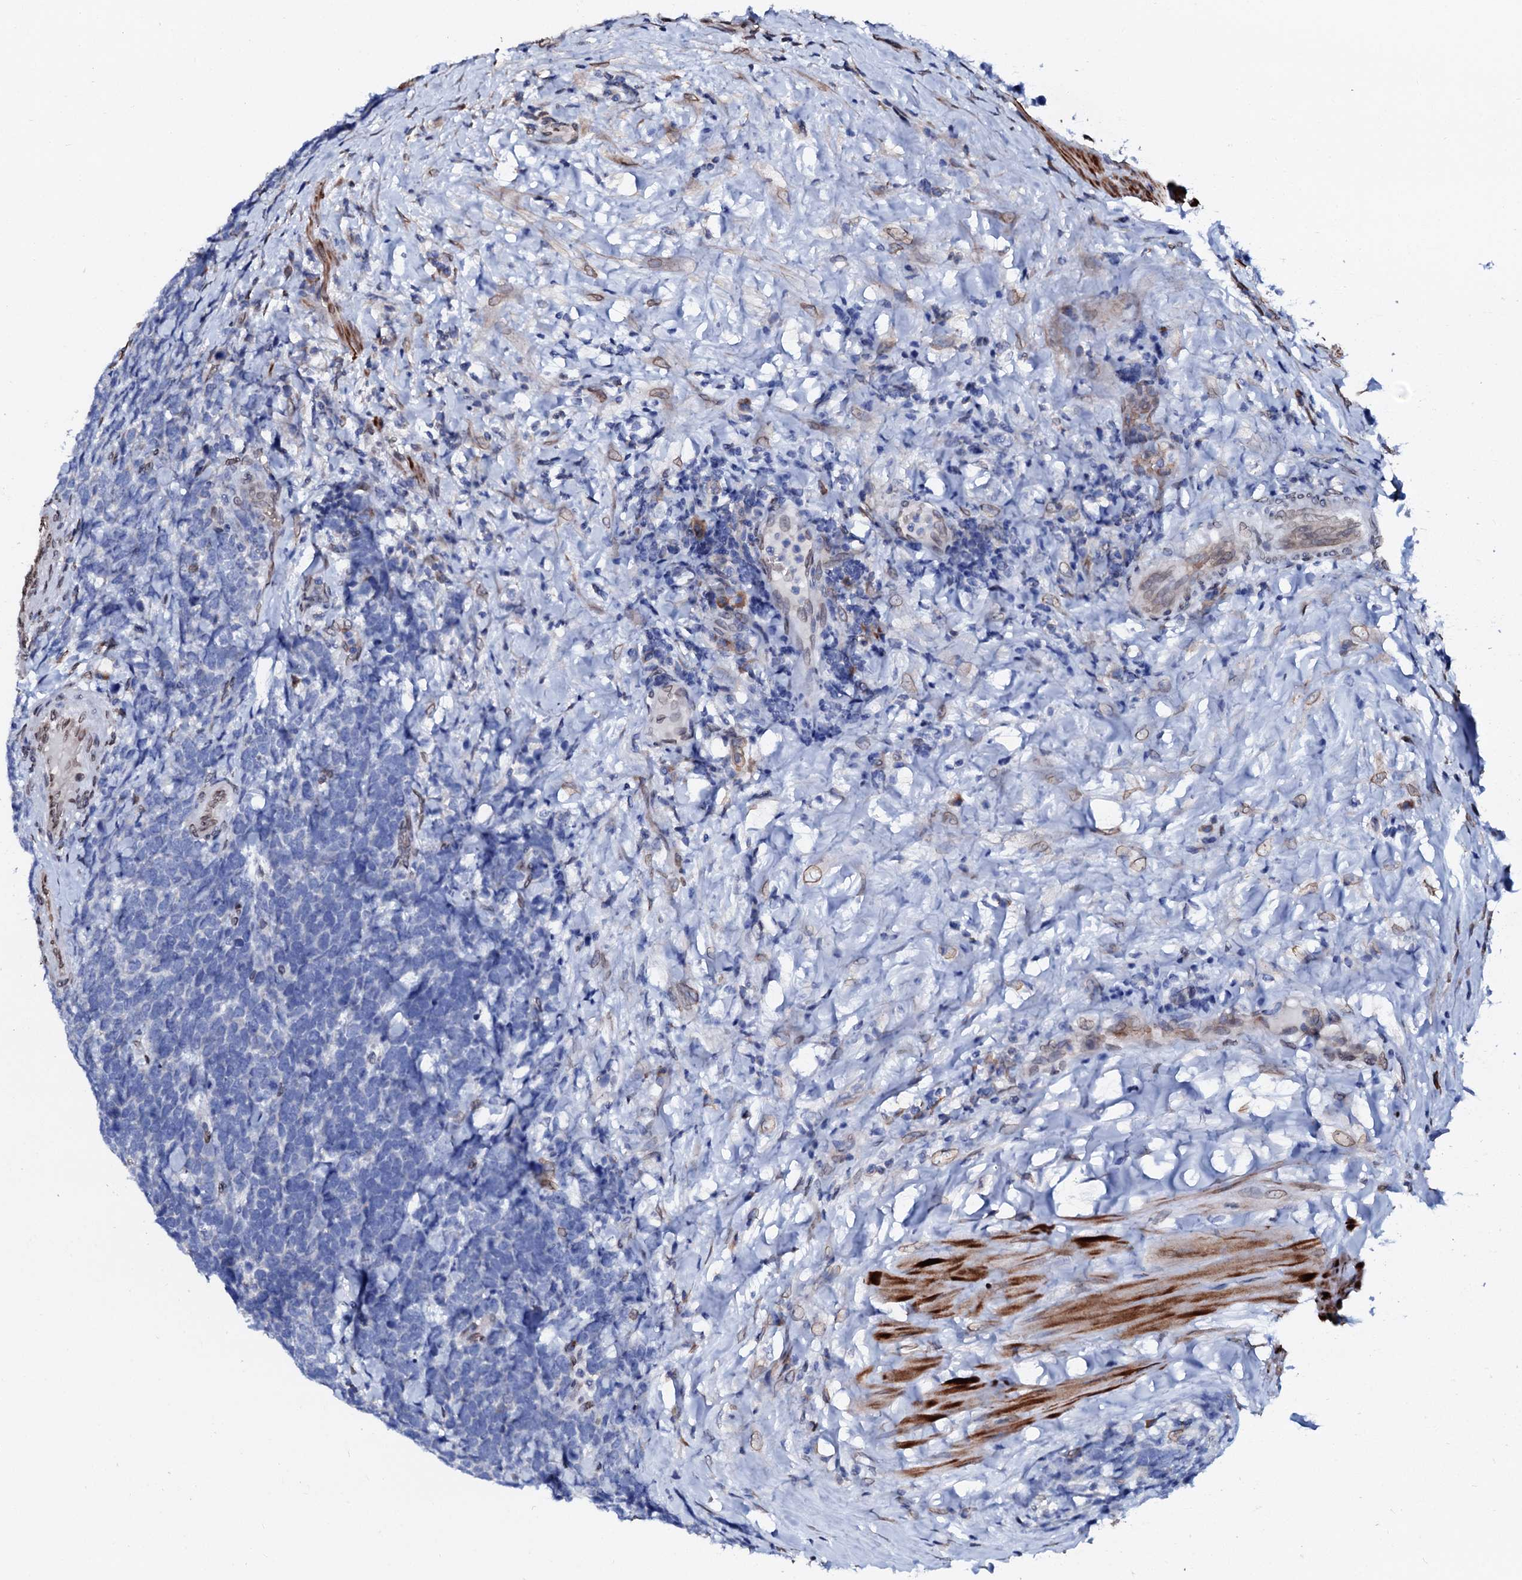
{"staining": {"intensity": "negative", "quantity": "none", "location": "none"}, "tissue": "urothelial cancer", "cell_type": "Tumor cells", "image_type": "cancer", "snomed": [{"axis": "morphology", "description": "Urothelial carcinoma, High grade"}, {"axis": "topography", "description": "Urinary bladder"}], "caption": "Immunohistochemical staining of human urothelial cancer shows no significant positivity in tumor cells. The staining was performed using DAB to visualize the protein expression in brown, while the nuclei were stained in blue with hematoxylin (Magnification: 20x).", "gene": "NRP2", "patient": {"sex": "female", "age": 82}}